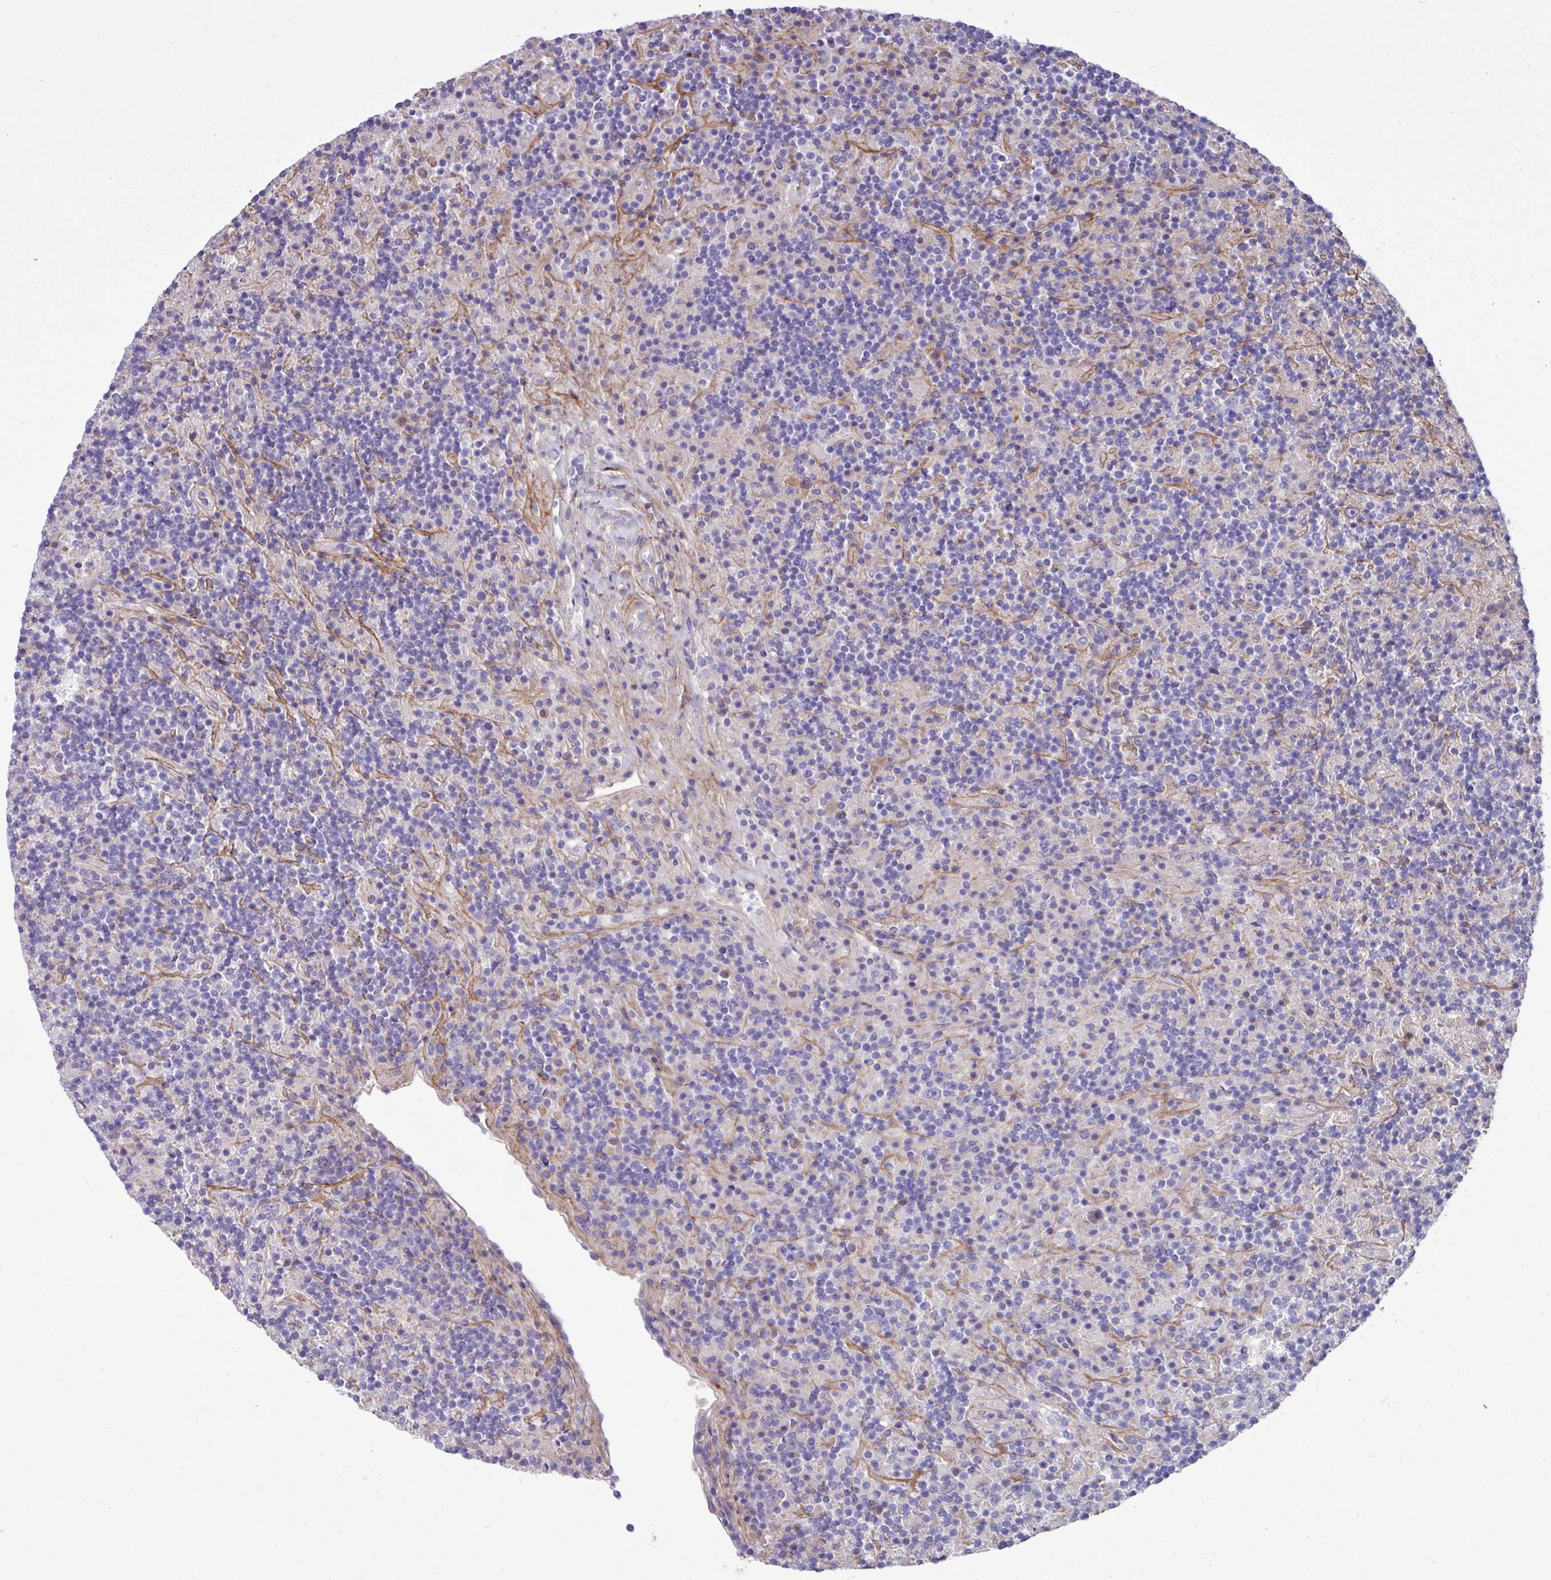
{"staining": {"intensity": "negative", "quantity": "none", "location": "none"}, "tissue": "lymphoma", "cell_type": "Tumor cells", "image_type": "cancer", "snomed": [{"axis": "morphology", "description": "Hodgkin's disease, NOS"}, {"axis": "topography", "description": "Lymph node"}], "caption": "Lymphoma was stained to show a protein in brown. There is no significant positivity in tumor cells.", "gene": "KIRREL3", "patient": {"sex": "male", "age": 70}}